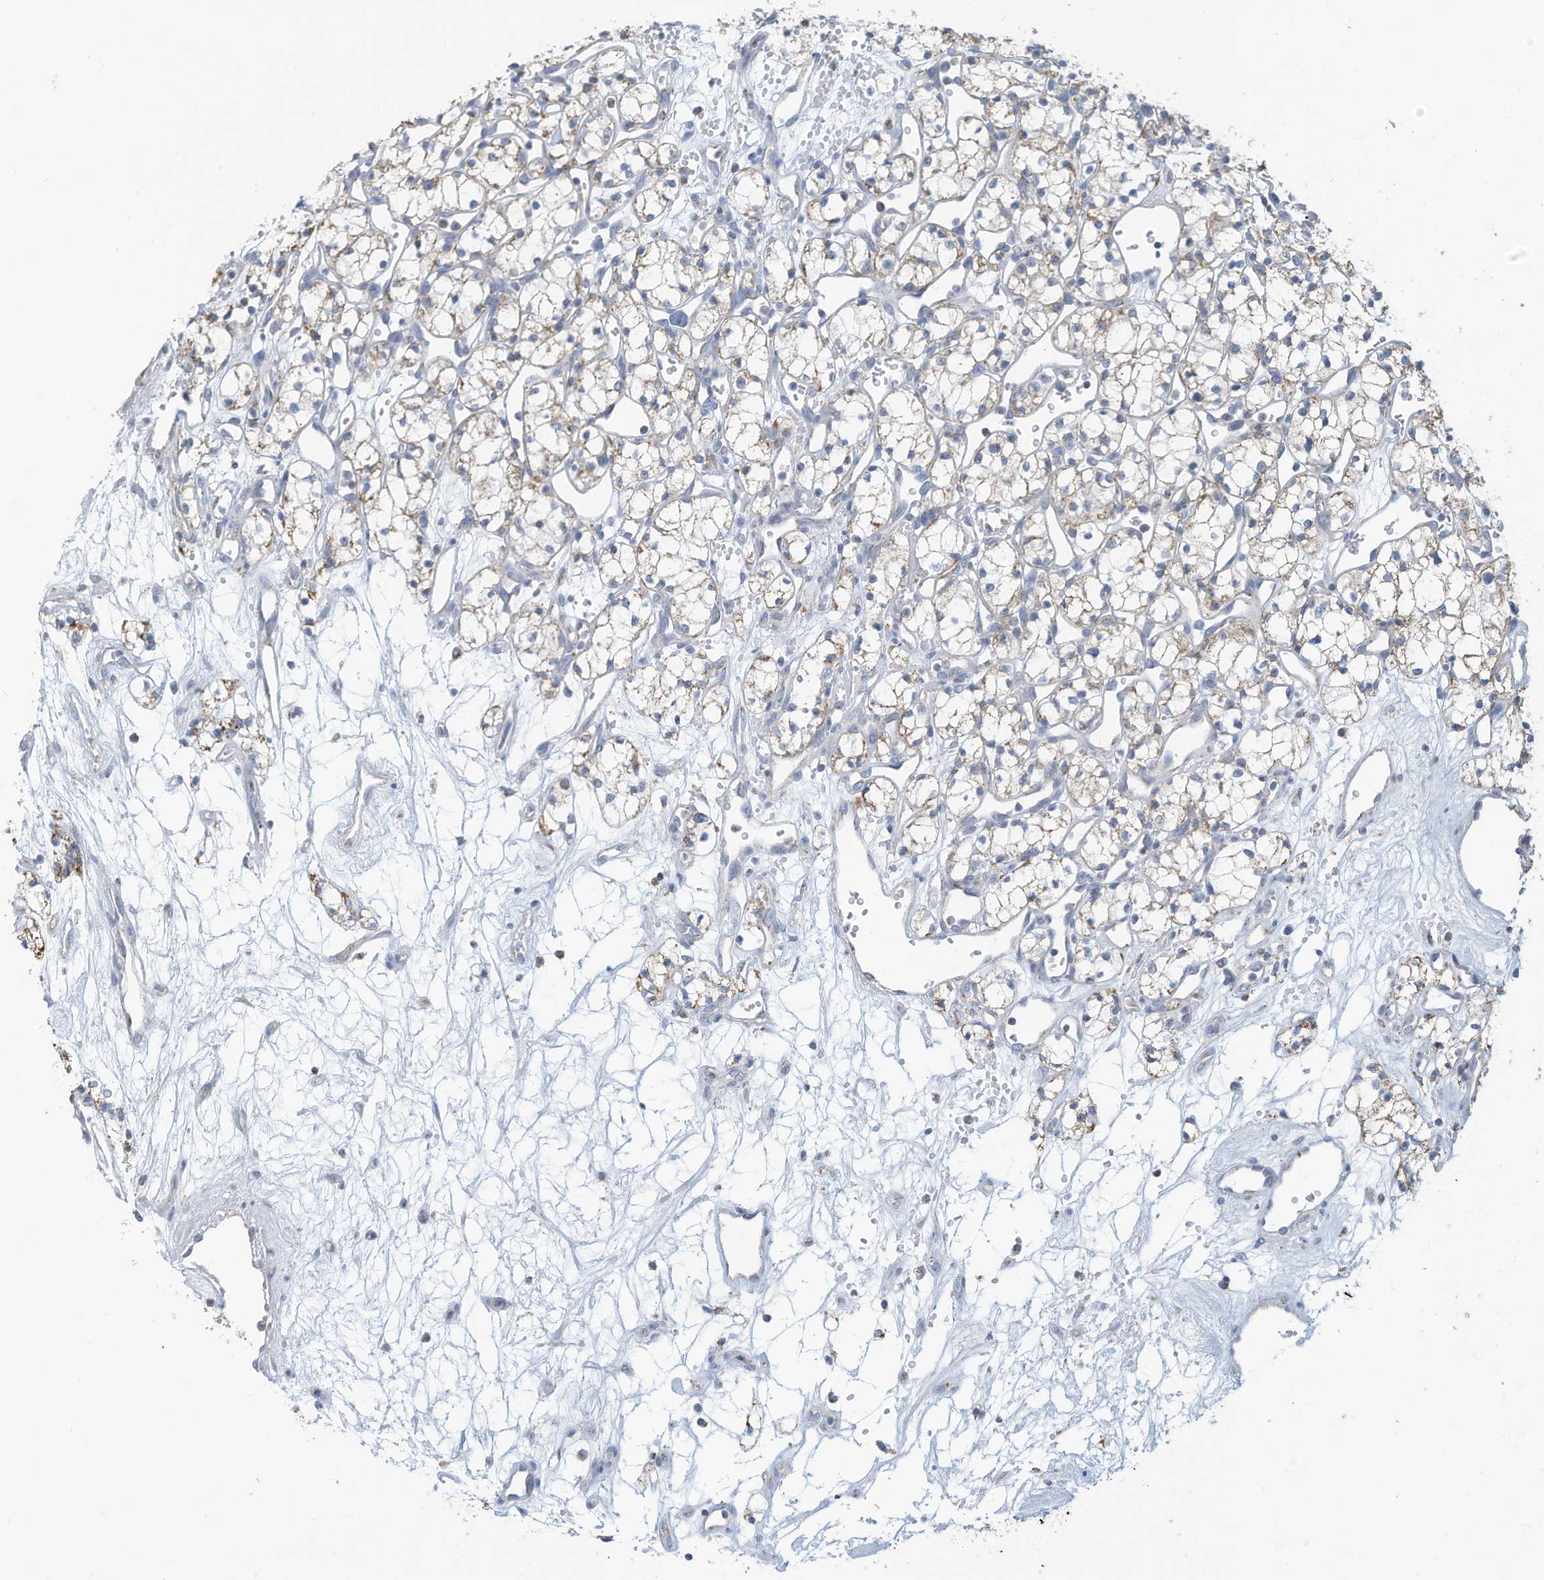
{"staining": {"intensity": "moderate", "quantity": "<25%", "location": "cytoplasmic/membranous"}, "tissue": "renal cancer", "cell_type": "Tumor cells", "image_type": "cancer", "snomed": [{"axis": "morphology", "description": "Adenocarcinoma, NOS"}, {"axis": "topography", "description": "Kidney"}], "caption": "Immunohistochemistry (IHC) of renal adenocarcinoma reveals low levels of moderate cytoplasmic/membranous expression in approximately <25% of tumor cells. (Brightfield microscopy of DAB IHC at high magnification).", "gene": "NLN", "patient": {"sex": "male", "age": 59}}